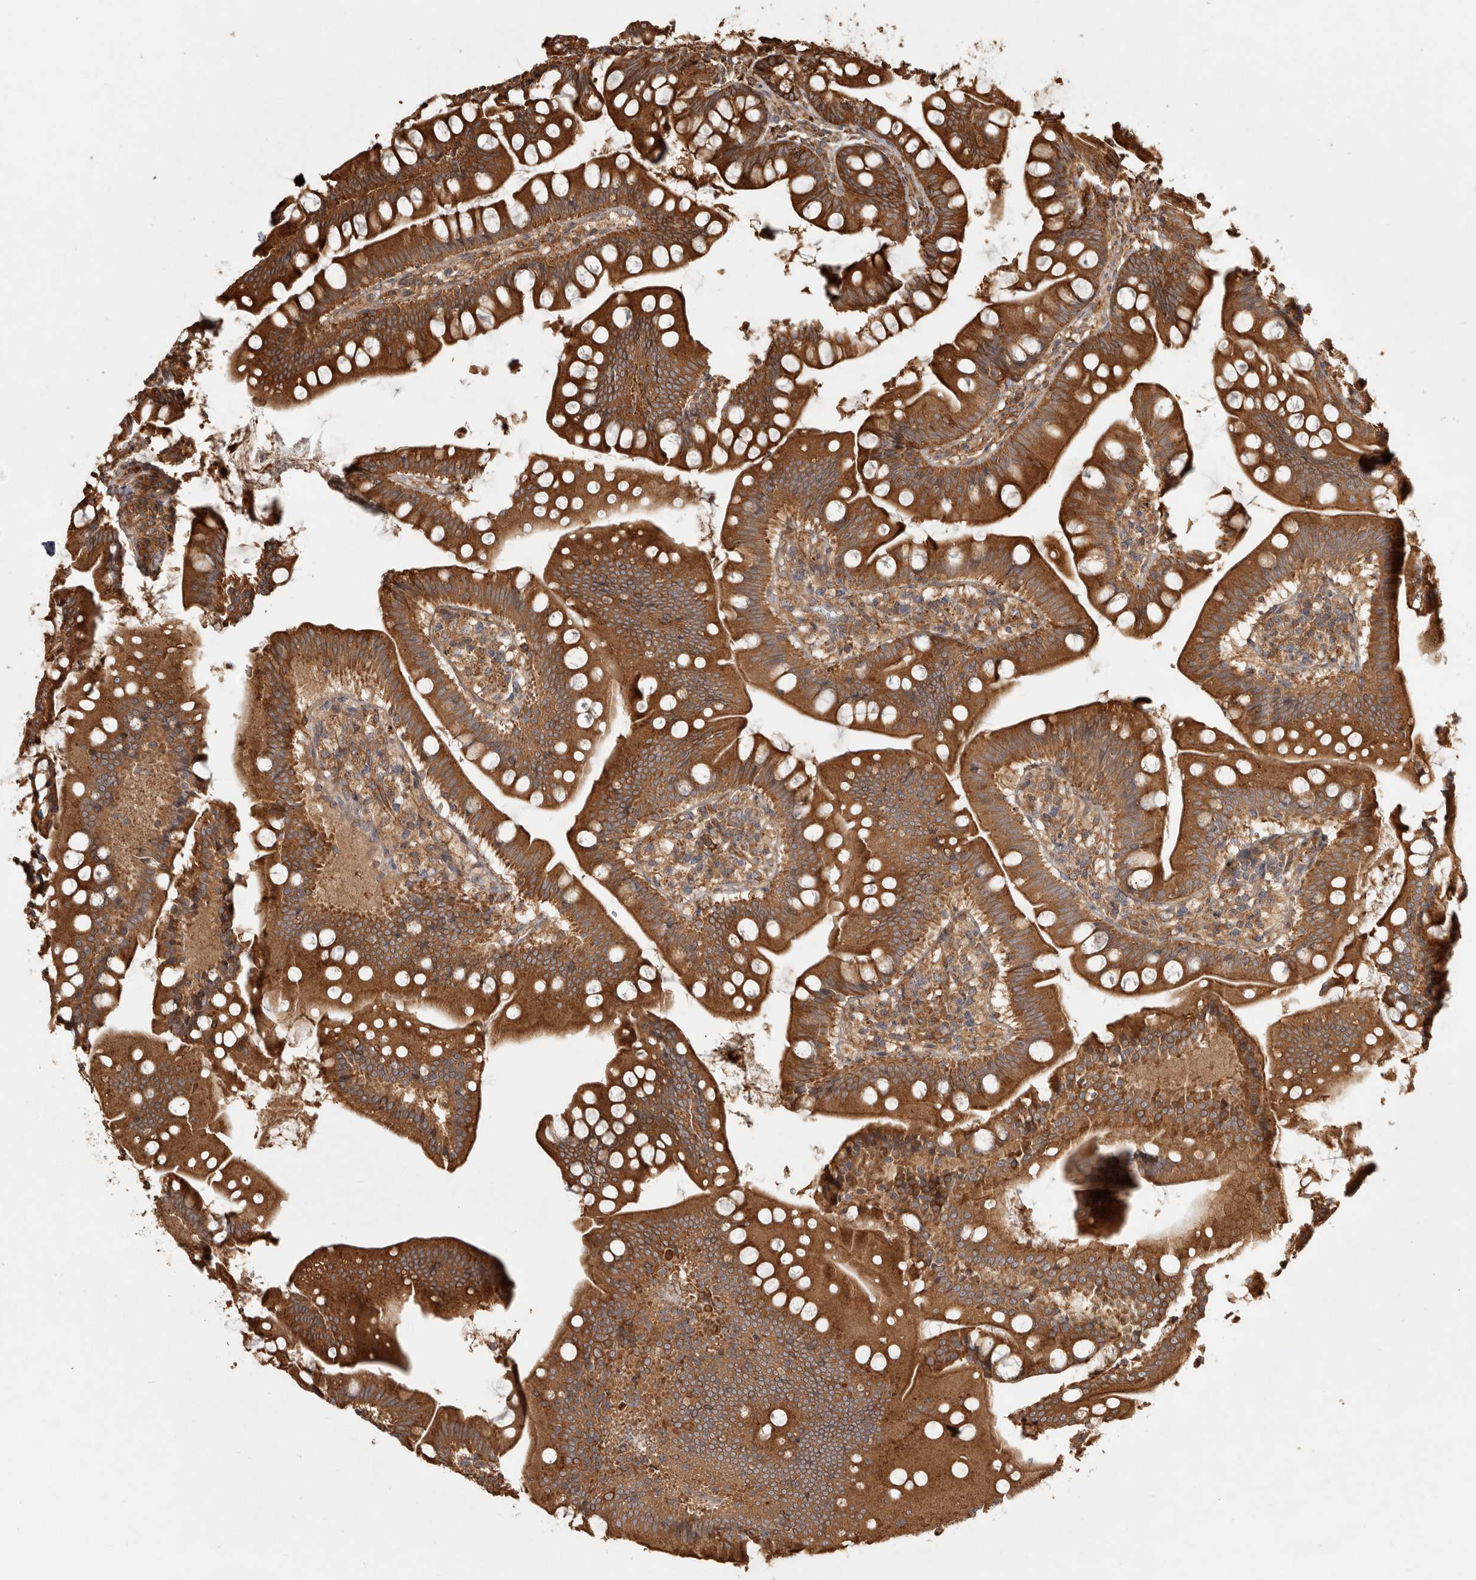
{"staining": {"intensity": "strong", "quantity": ">75%", "location": "cytoplasmic/membranous"}, "tissue": "small intestine", "cell_type": "Glandular cells", "image_type": "normal", "snomed": [{"axis": "morphology", "description": "Normal tissue, NOS"}, {"axis": "topography", "description": "Small intestine"}], "caption": "Immunohistochemistry of normal small intestine displays high levels of strong cytoplasmic/membranous staining in about >75% of glandular cells. (brown staining indicates protein expression, while blue staining denotes nuclei).", "gene": "CAMSAP2", "patient": {"sex": "male", "age": 7}}